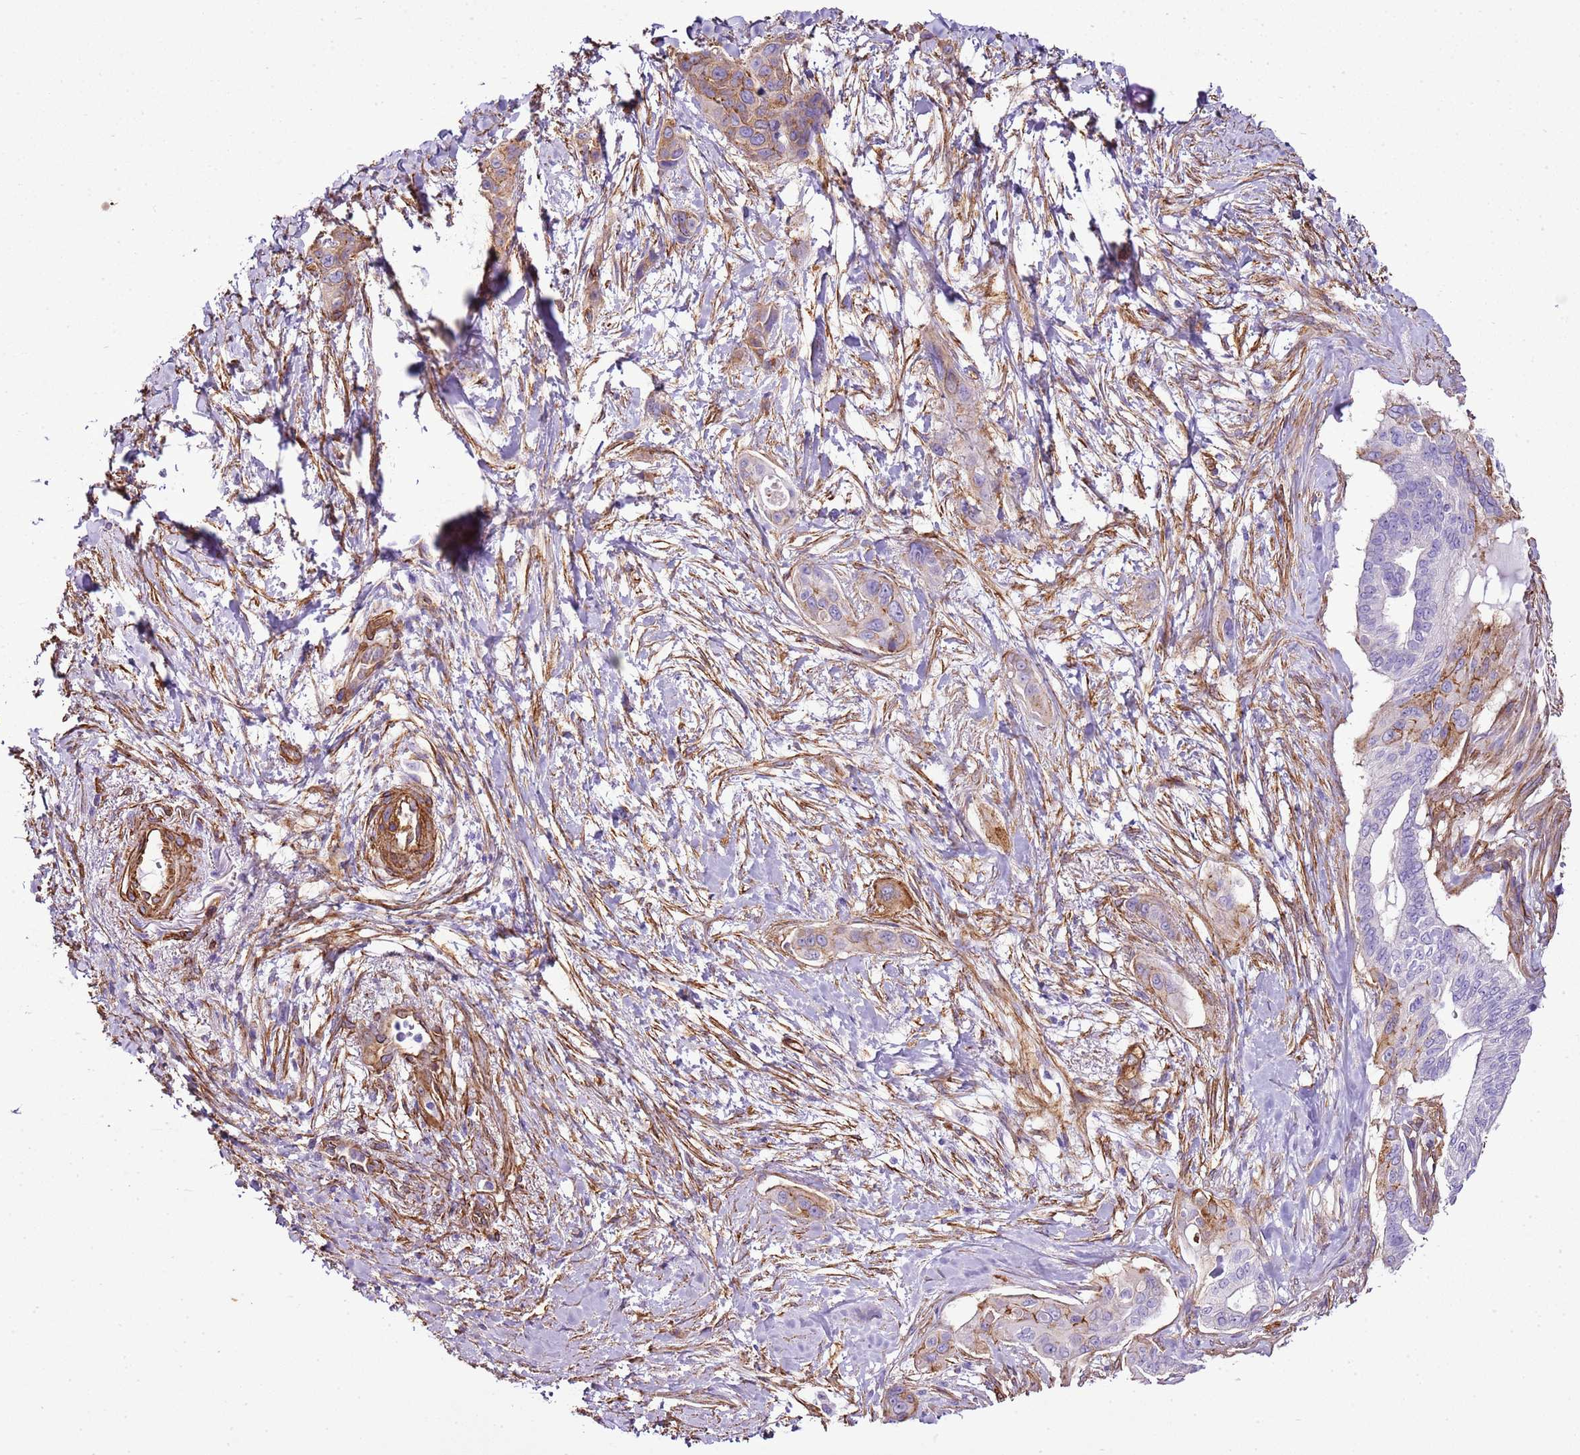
{"staining": {"intensity": "moderate", "quantity": "<25%", "location": "cytoplasmic/membranous"}, "tissue": "pancreatic cancer", "cell_type": "Tumor cells", "image_type": "cancer", "snomed": [{"axis": "morphology", "description": "Adenocarcinoma, NOS"}, {"axis": "topography", "description": "Pancreas"}], "caption": "Protein positivity by immunohistochemistry (IHC) displays moderate cytoplasmic/membranous expression in about <25% of tumor cells in pancreatic cancer.", "gene": "CTDSPL", "patient": {"sex": "male", "age": 72}}